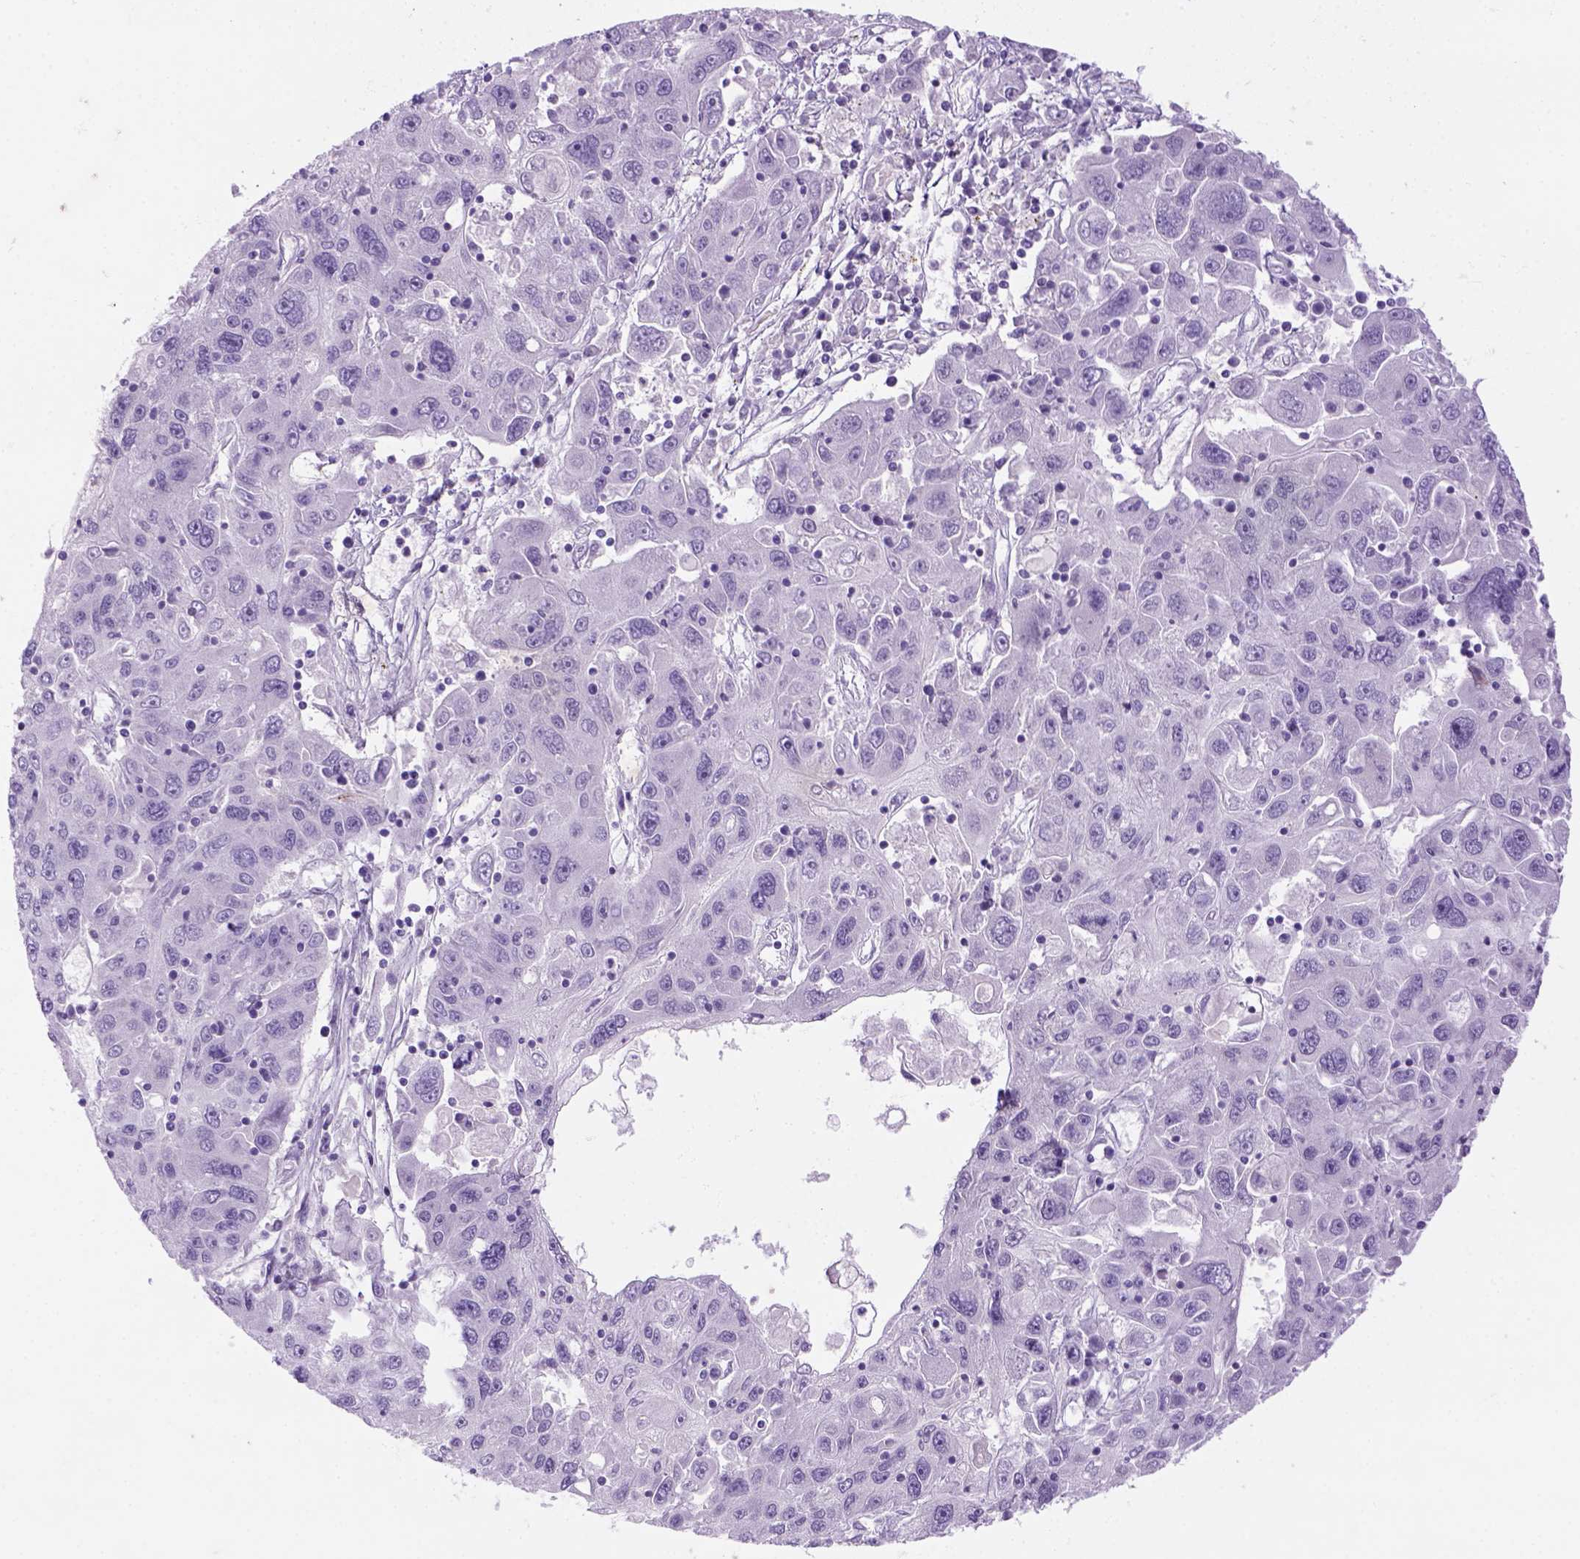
{"staining": {"intensity": "negative", "quantity": "none", "location": "none"}, "tissue": "stomach cancer", "cell_type": "Tumor cells", "image_type": "cancer", "snomed": [{"axis": "morphology", "description": "Adenocarcinoma, NOS"}, {"axis": "topography", "description": "Stomach"}], "caption": "High power microscopy histopathology image of an immunohistochemistry (IHC) histopathology image of stomach cancer (adenocarcinoma), revealing no significant positivity in tumor cells.", "gene": "DNAH11", "patient": {"sex": "male", "age": 56}}